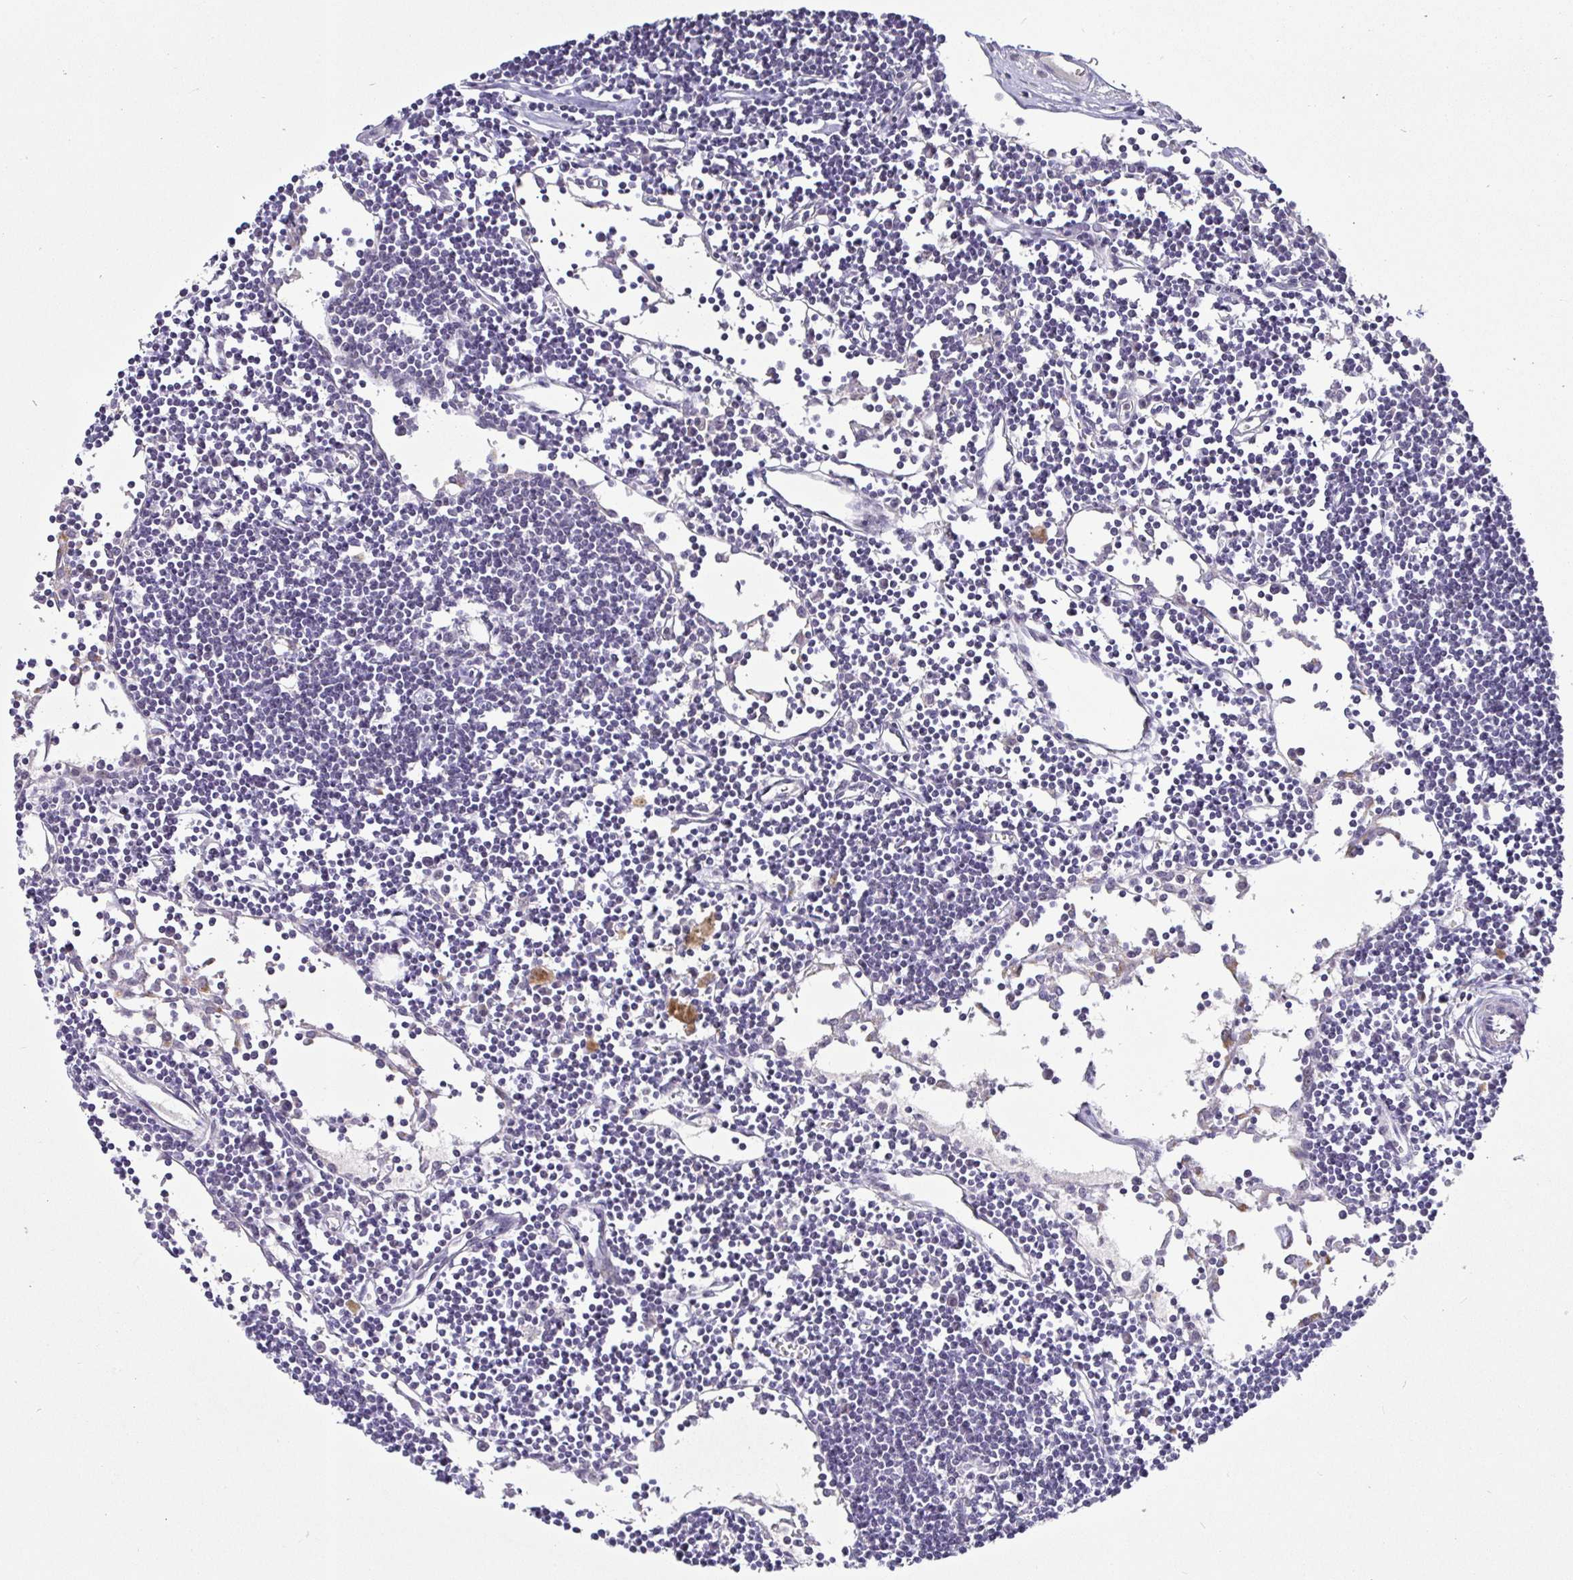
{"staining": {"intensity": "weak", "quantity": "<25%", "location": "nuclear"}, "tissue": "lymph node", "cell_type": "Germinal center cells", "image_type": "normal", "snomed": [{"axis": "morphology", "description": "Normal tissue, NOS"}, {"axis": "topography", "description": "Lymph node"}], "caption": "An immunohistochemistry (IHC) photomicrograph of benign lymph node is shown. There is no staining in germinal center cells of lymph node.", "gene": "NUP188", "patient": {"sex": "female", "age": 65}}